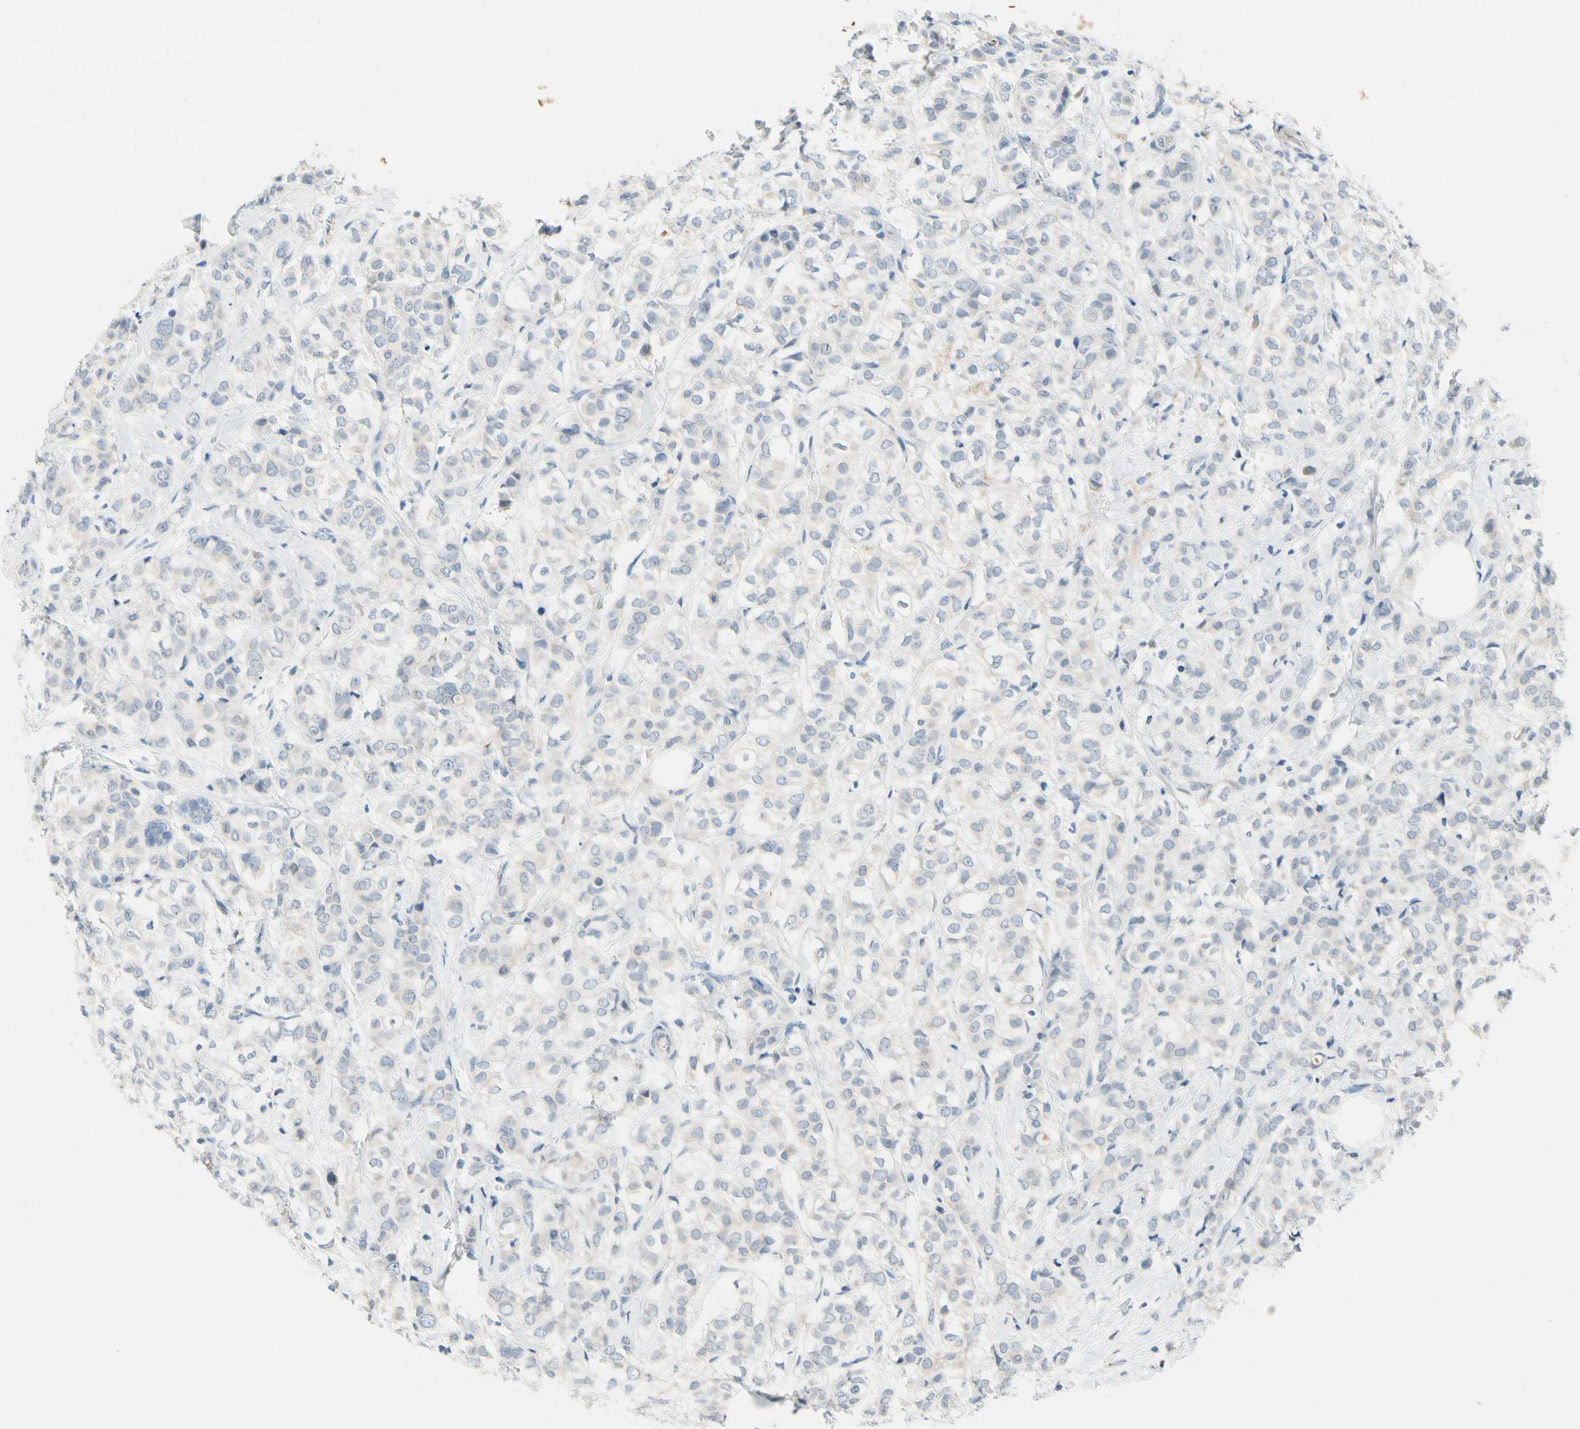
{"staining": {"intensity": "negative", "quantity": "none", "location": "none"}, "tissue": "breast cancer", "cell_type": "Tumor cells", "image_type": "cancer", "snomed": [{"axis": "morphology", "description": "Lobular carcinoma"}, {"axis": "topography", "description": "Breast"}], "caption": "Tumor cells show no significant staining in breast cancer.", "gene": "CNDP1", "patient": {"sex": "female", "age": 60}}